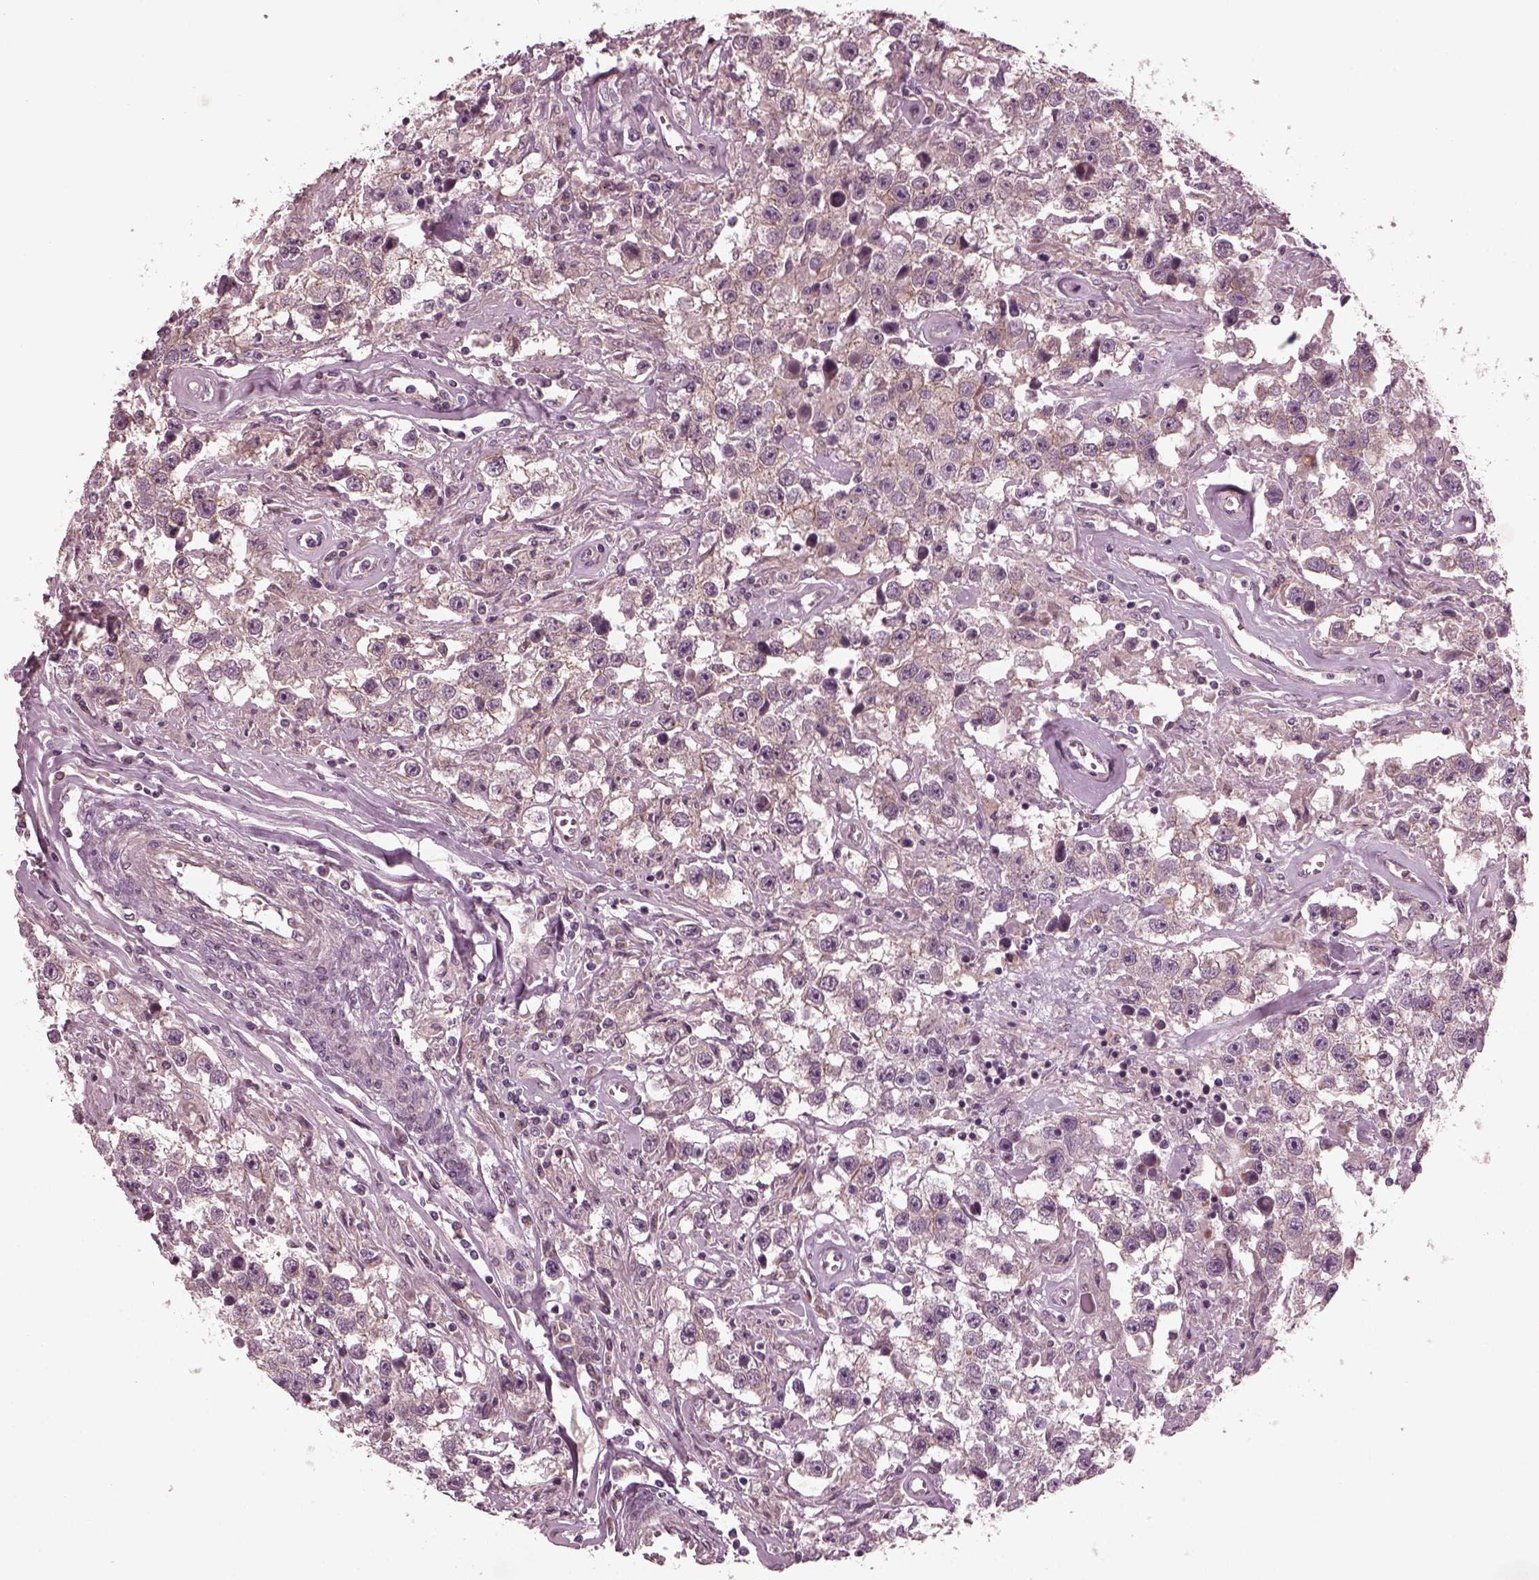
{"staining": {"intensity": "weak", "quantity": "<25%", "location": "cytoplasmic/membranous"}, "tissue": "testis cancer", "cell_type": "Tumor cells", "image_type": "cancer", "snomed": [{"axis": "morphology", "description": "Seminoma, NOS"}, {"axis": "topography", "description": "Testis"}], "caption": "An immunohistochemistry (IHC) photomicrograph of seminoma (testis) is shown. There is no staining in tumor cells of seminoma (testis).", "gene": "TUBG1", "patient": {"sex": "male", "age": 43}}